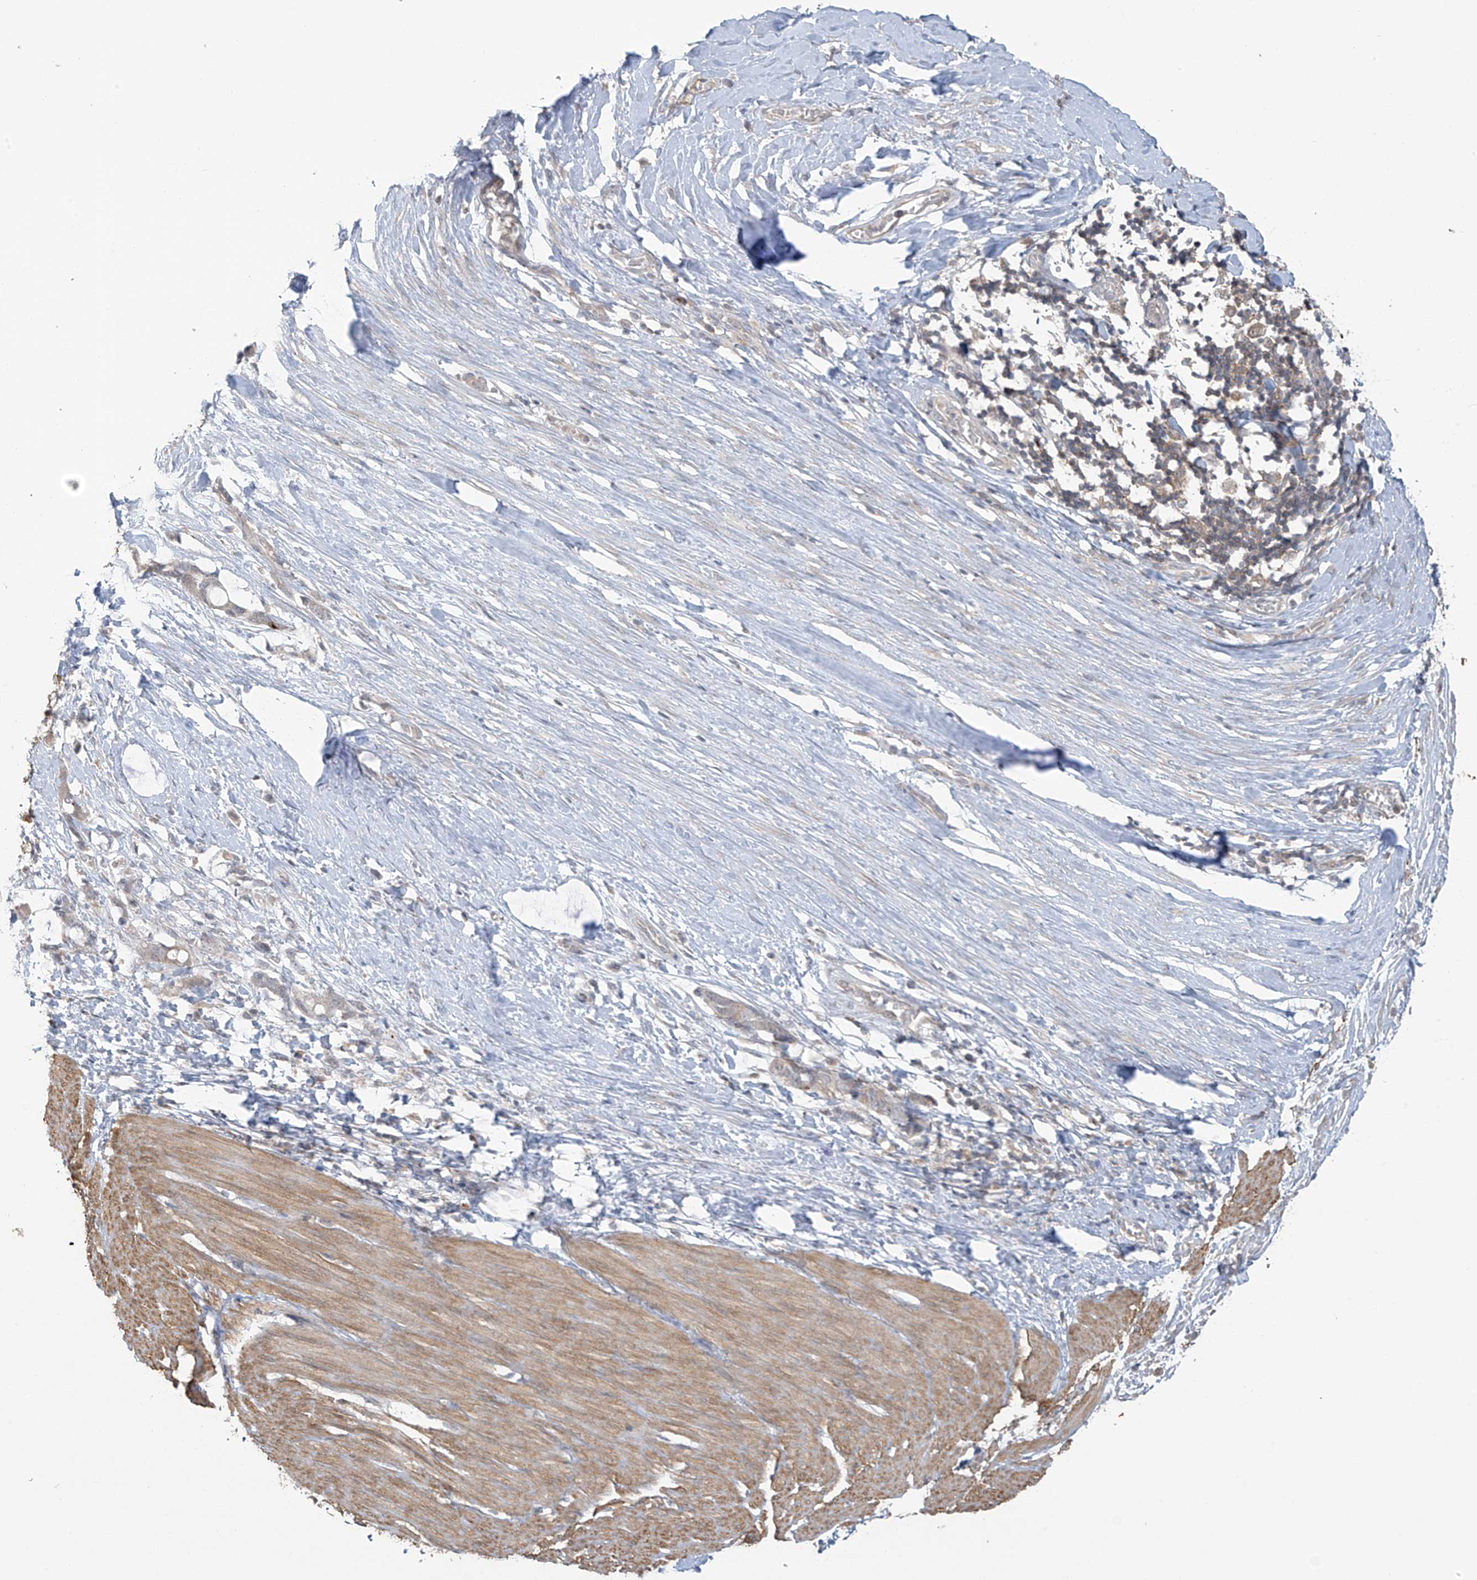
{"staining": {"intensity": "weak", "quantity": ">75%", "location": "cytoplasmic/membranous"}, "tissue": "smooth muscle", "cell_type": "Smooth muscle cells", "image_type": "normal", "snomed": [{"axis": "morphology", "description": "Normal tissue, NOS"}, {"axis": "morphology", "description": "Adenocarcinoma, NOS"}, {"axis": "topography", "description": "Colon"}, {"axis": "topography", "description": "Peripheral nerve tissue"}], "caption": "Immunohistochemical staining of benign smooth muscle displays low levels of weak cytoplasmic/membranous positivity in approximately >75% of smooth muscle cells. (DAB = brown stain, brightfield microscopy at high magnification).", "gene": "HDDC2", "patient": {"sex": "male", "age": 14}}